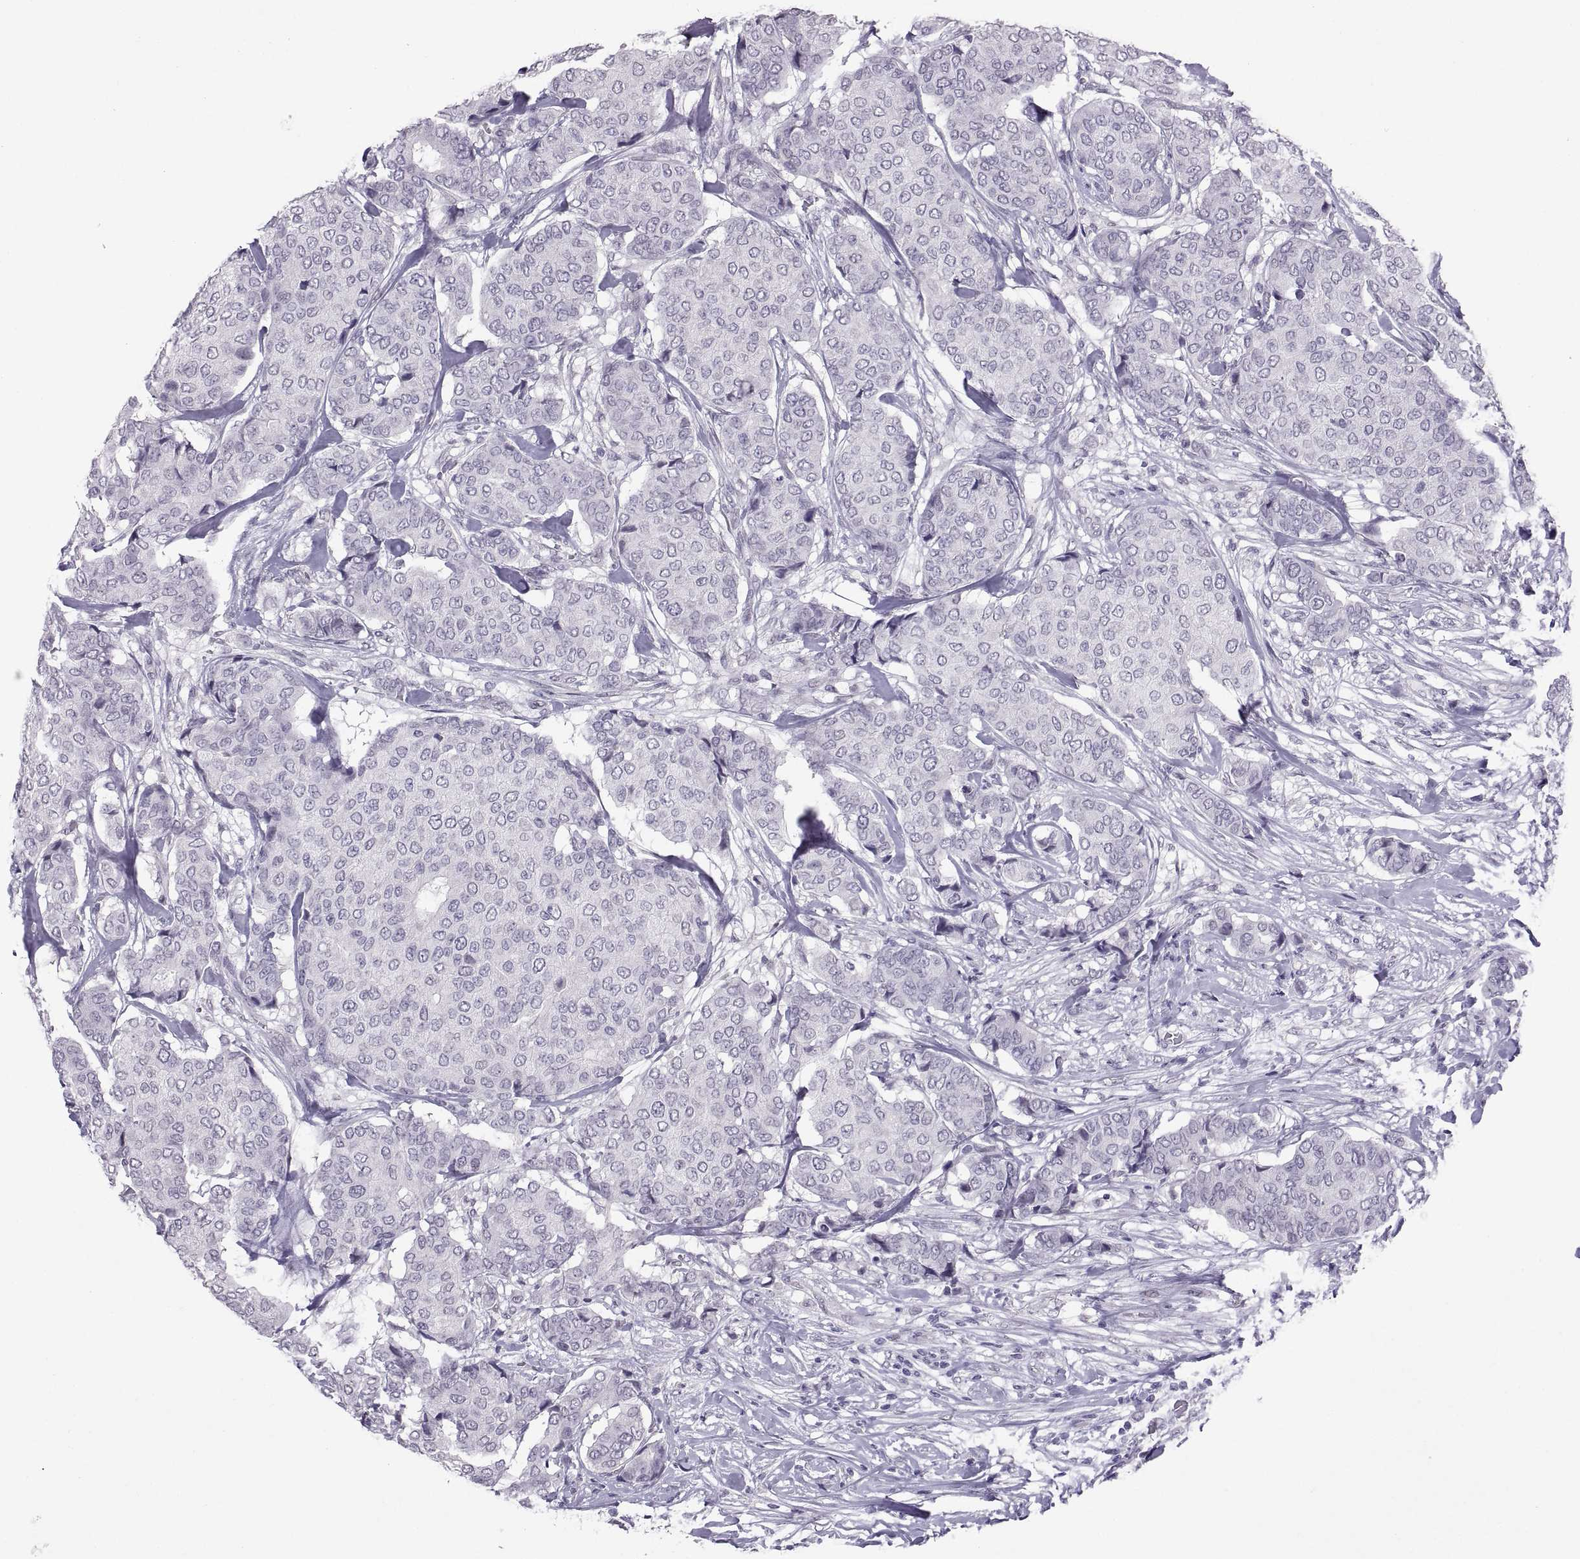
{"staining": {"intensity": "negative", "quantity": "none", "location": "none"}, "tissue": "breast cancer", "cell_type": "Tumor cells", "image_type": "cancer", "snomed": [{"axis": "morphology", "description": "Duct carcinoma"}, {"axis": "topography", "description": "Breast"}], "caption": "This is an immunohistochemistry image of human breast cancer. There is no expression in tumor cells.", "gene": "KRT77", "patient": {"sex": "female", "age": 75}}